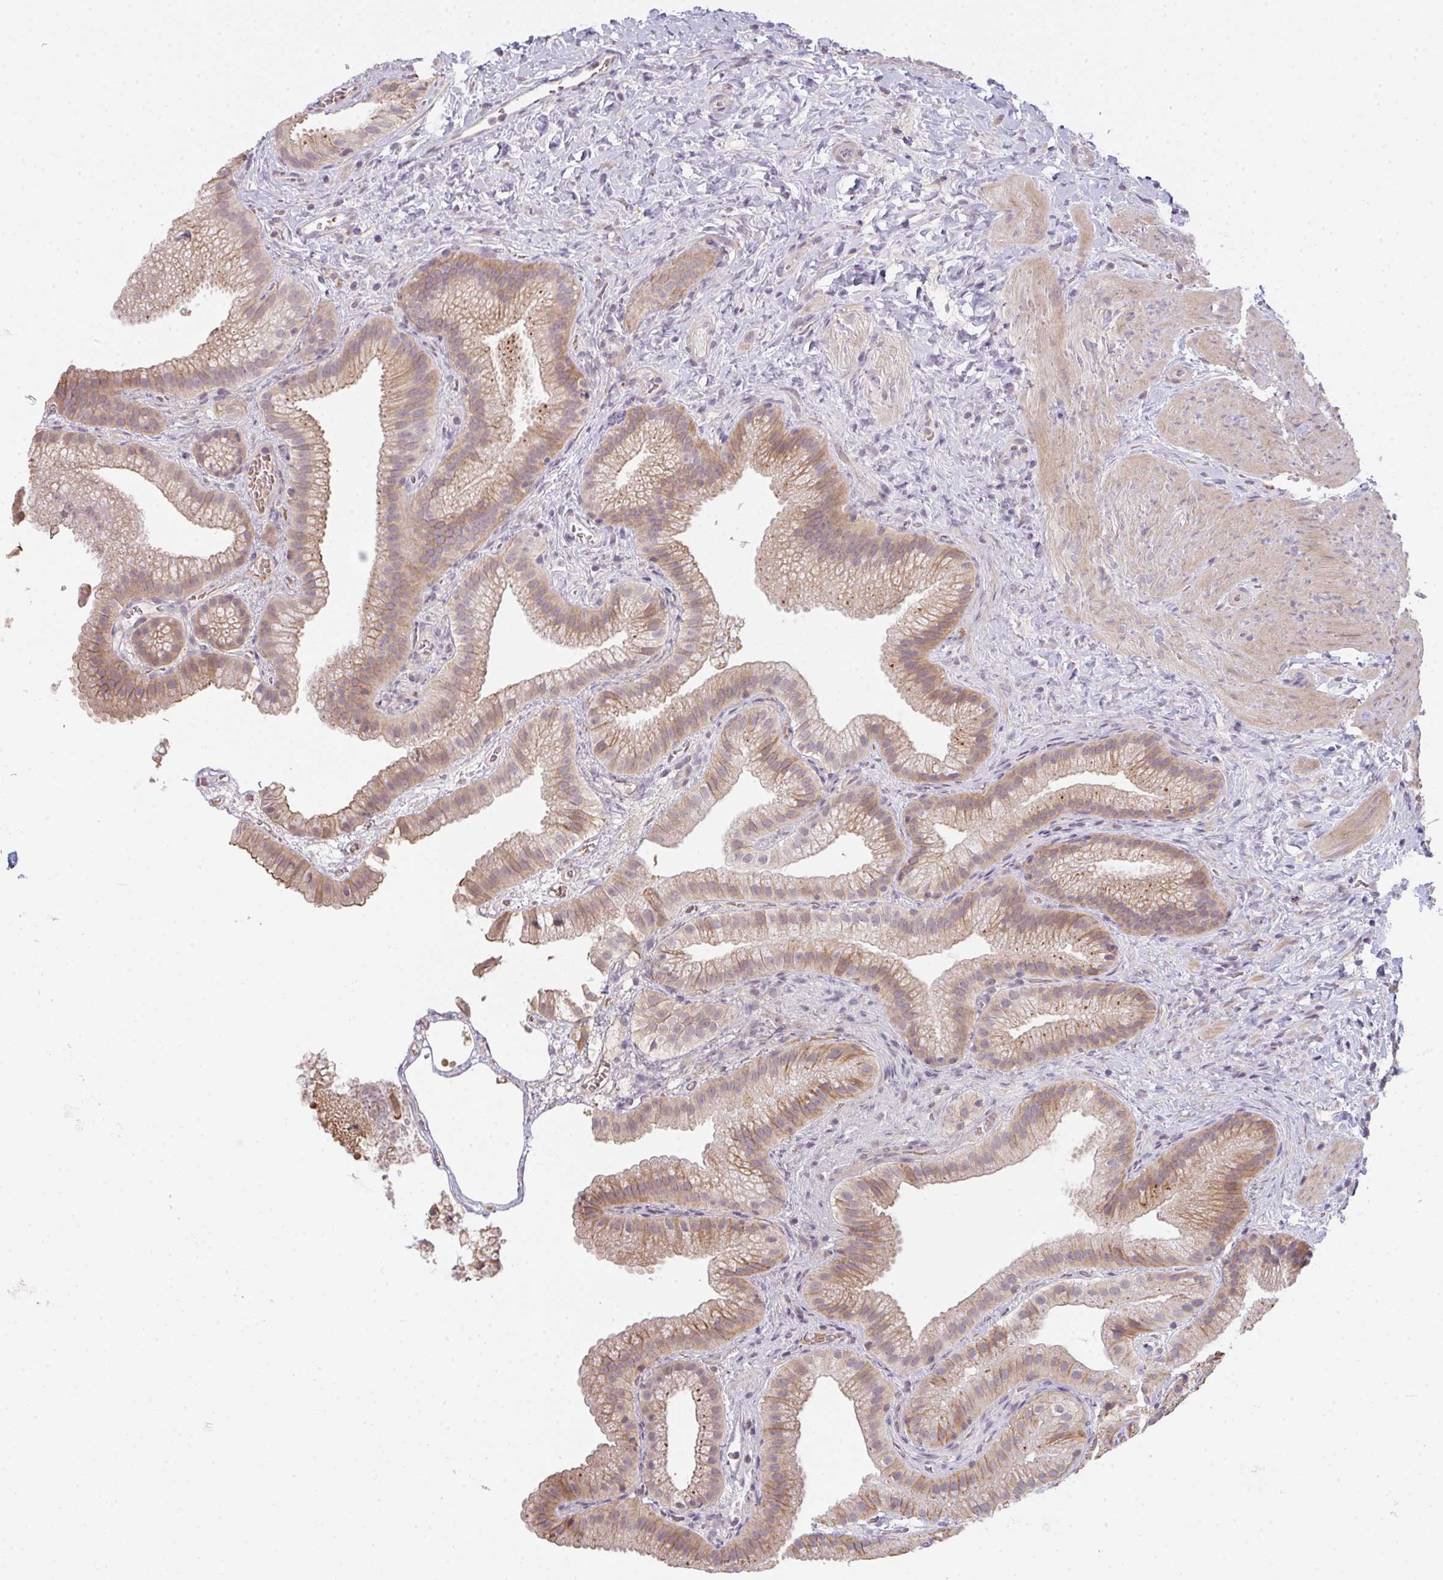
{"staining": {"intensity": "weak", "quantity": ">75%", "location": "cytoplasmic/membranous"}, "tissue": "gallbladder", "cell_type": "Glandular cells", "image_type": "normal", "snomed": [{"axis": "morphology", "description": "Normal tissue, NOS"}, {"axis": "topography", "description": "Gallbladder"}], "caption": "Protein staining demonstrates weak cytoplasmic/membranous expression in about >75% of glandular cells in benign gallbladder.", "gene": "TMEM237", "patient": {"sex": "female", "age": 63}}